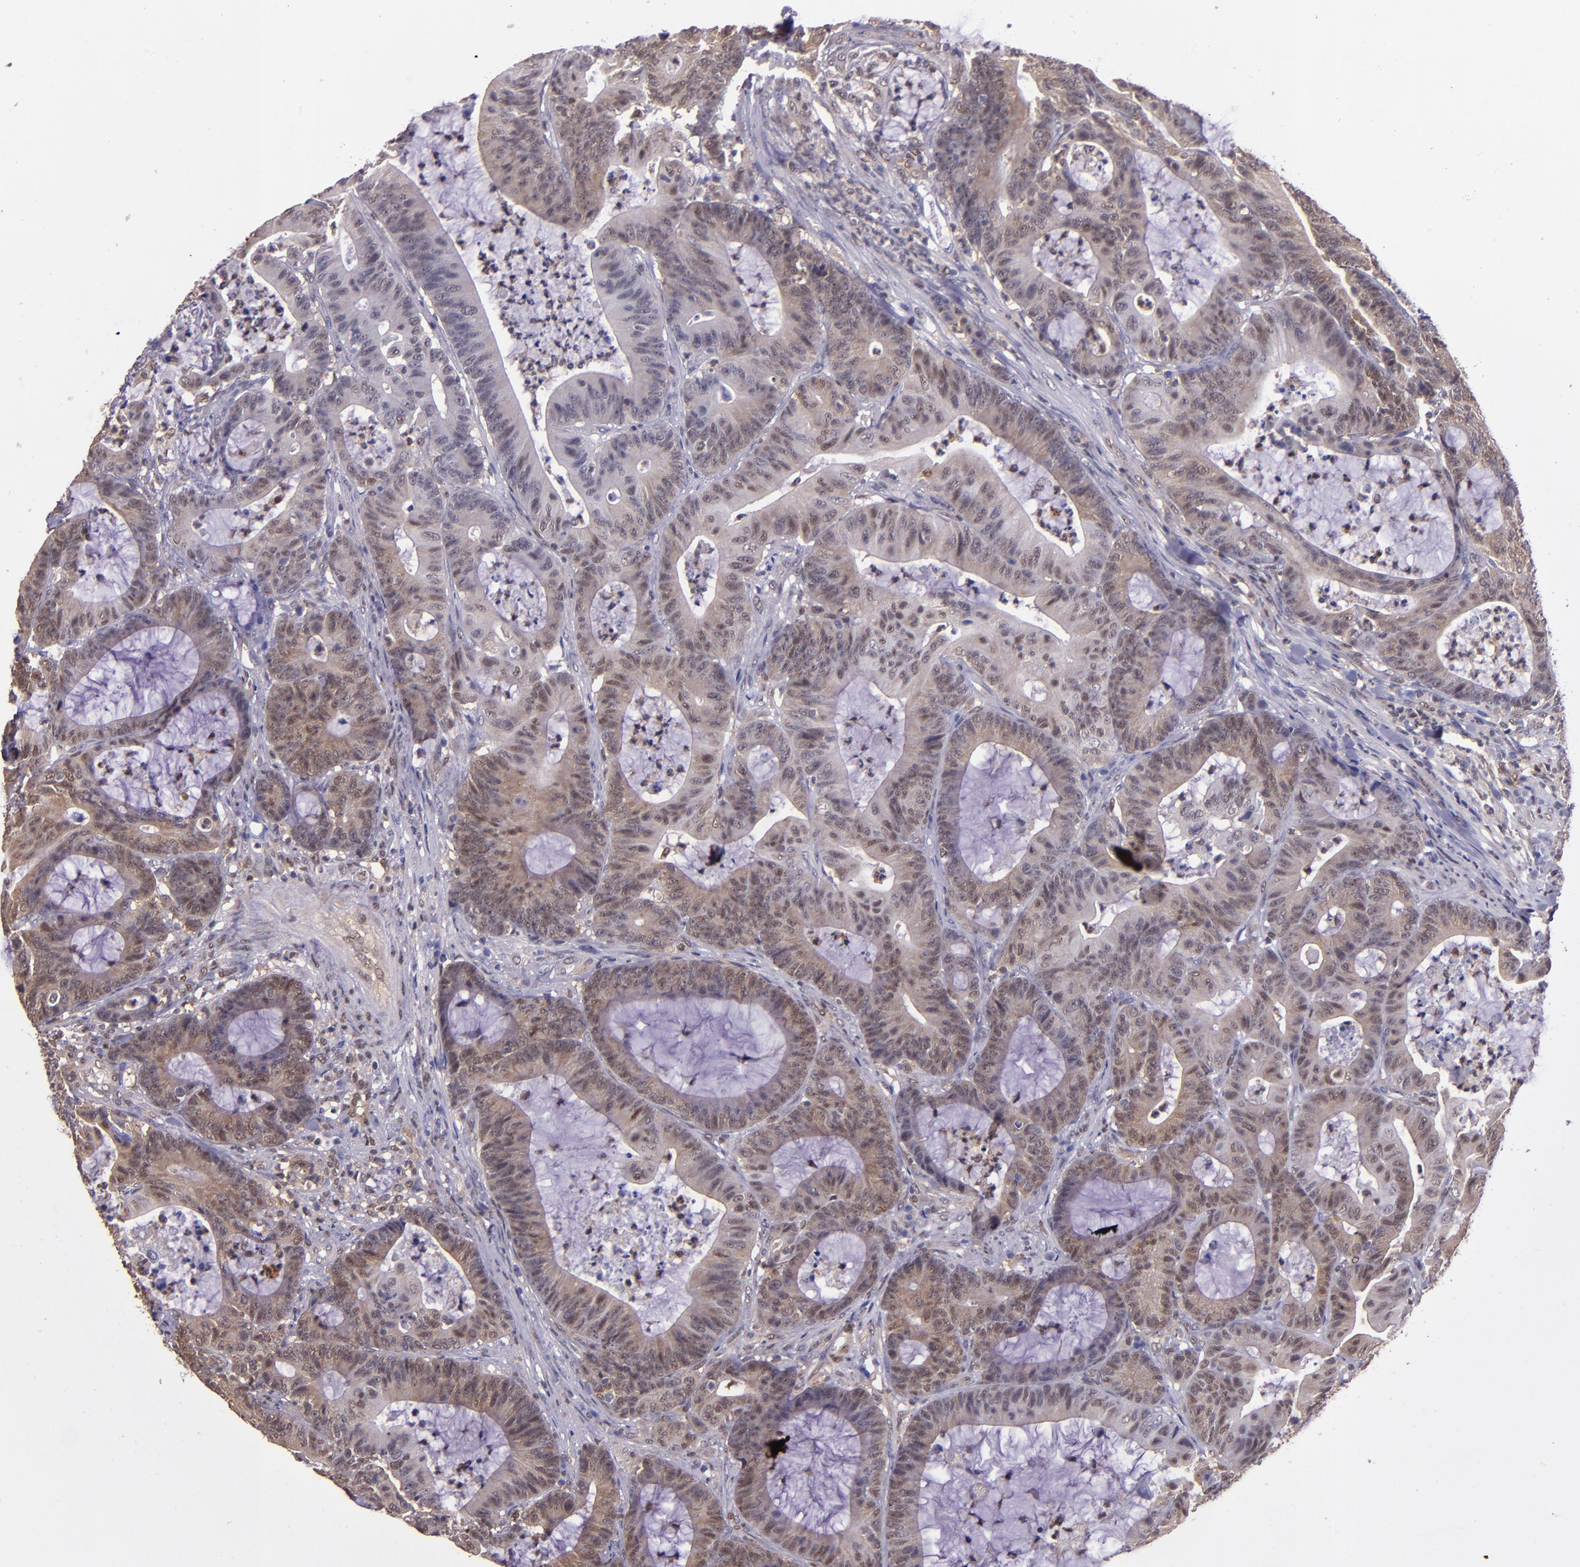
{"staining": {"intensity": "weak", "quantity": "25%-75%", "location": "cytoplasmic/membranous"}, "tissue": "colorectal cancer", "cell_type": "Tumor cells", "image_type": "cancer", "snomed": [{"axis": "morphology", "description": "Adenocarcinoma, NOS"}, {"axis": "topography", "description": "Colon"}], "caption": "Colorectal adenocarcinoma stained with DAB (3,3'-diaminobenzidine) IHC displays low levels of weak cytoplasmic/membranous positivity in approximately 25%-75% of tumor cells.", "gene": "STAT6", "patient": {"sex": "female", "age": 84}}